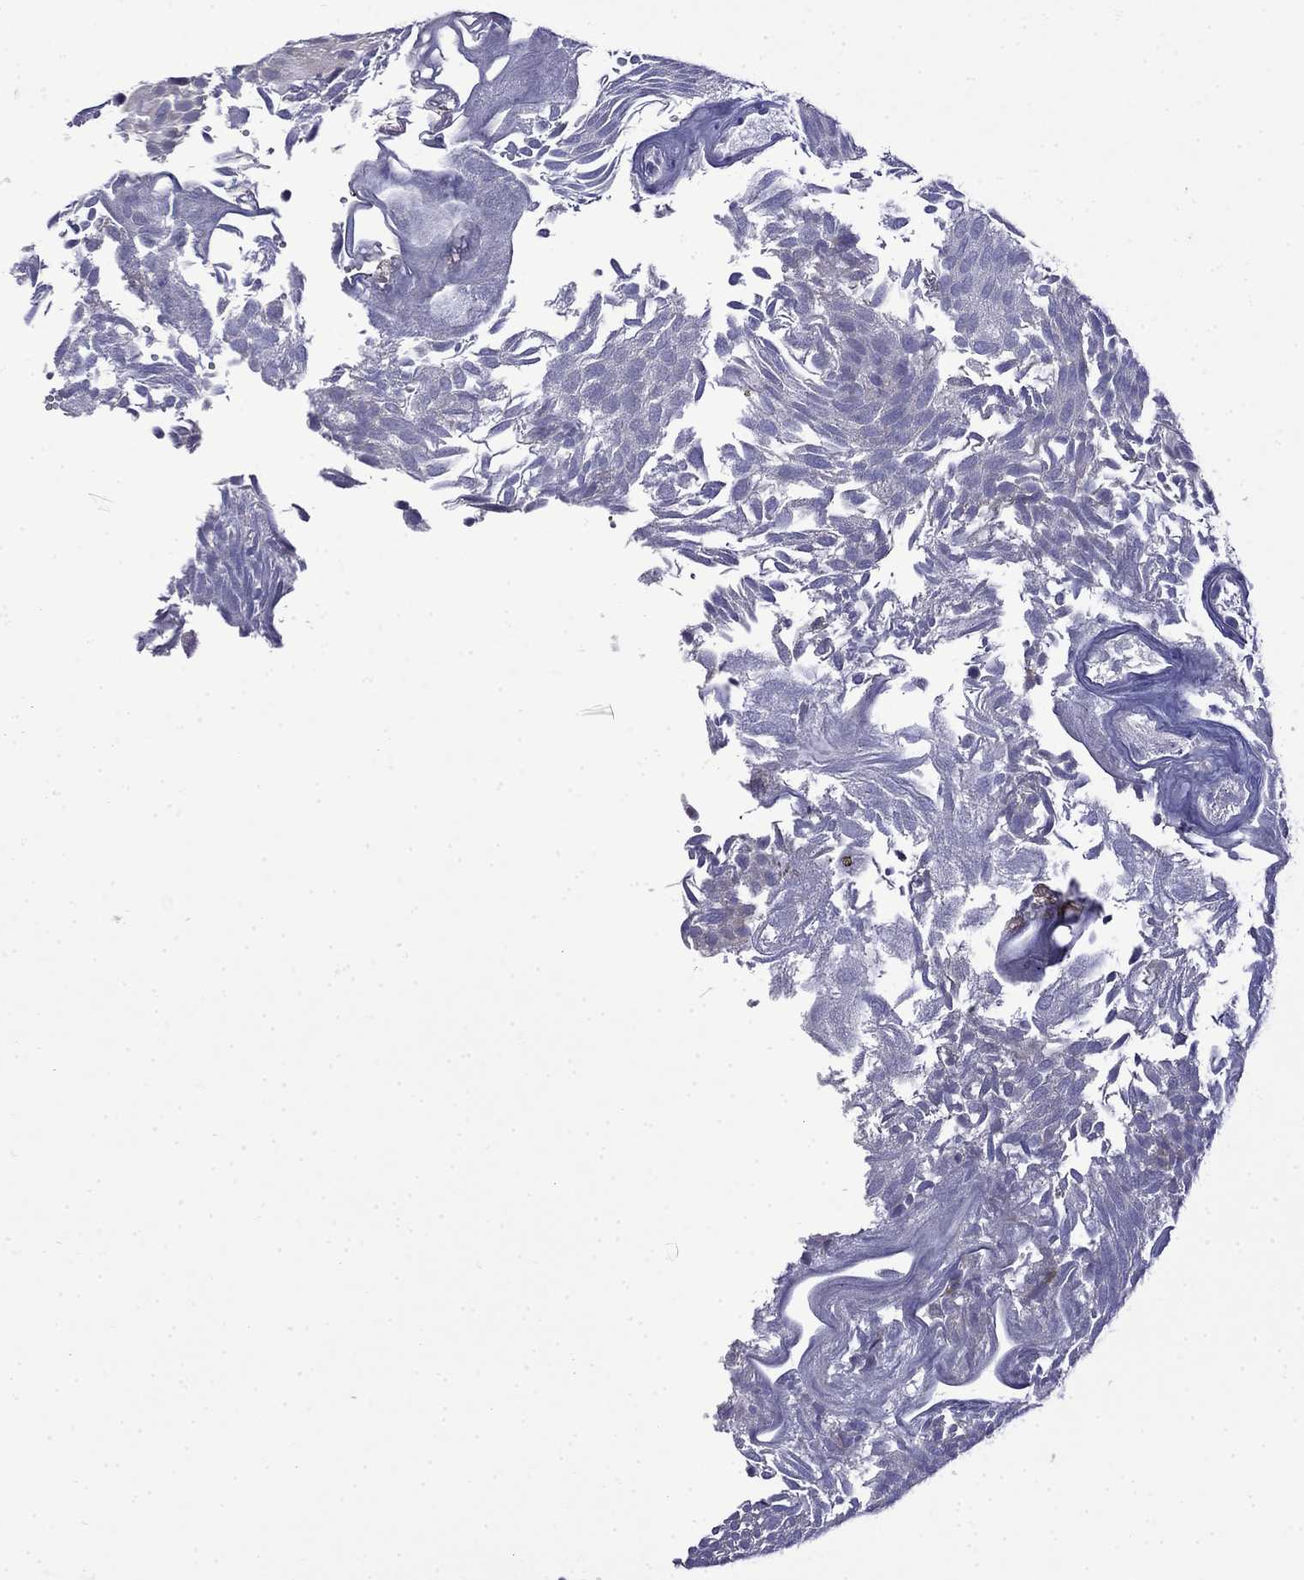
{"staining": {"intensity": "negative", "quantity": "none", "location": "none"}, "tissue": "urothelial cancer", "cell_type": "Tumor cells", "image_type": "cancer", "snomed": [{"axis": "morphology", "description": "Urothelial carcinoma, Low grade"}, {"axis": "topography", "description": "Urinary bladder"}], "caption": "The histopathology image shows no significant expression in tumor cells of urothelial cancer.", "gene": "PRR18", "patient": {"sex": "male", "age": 52}}